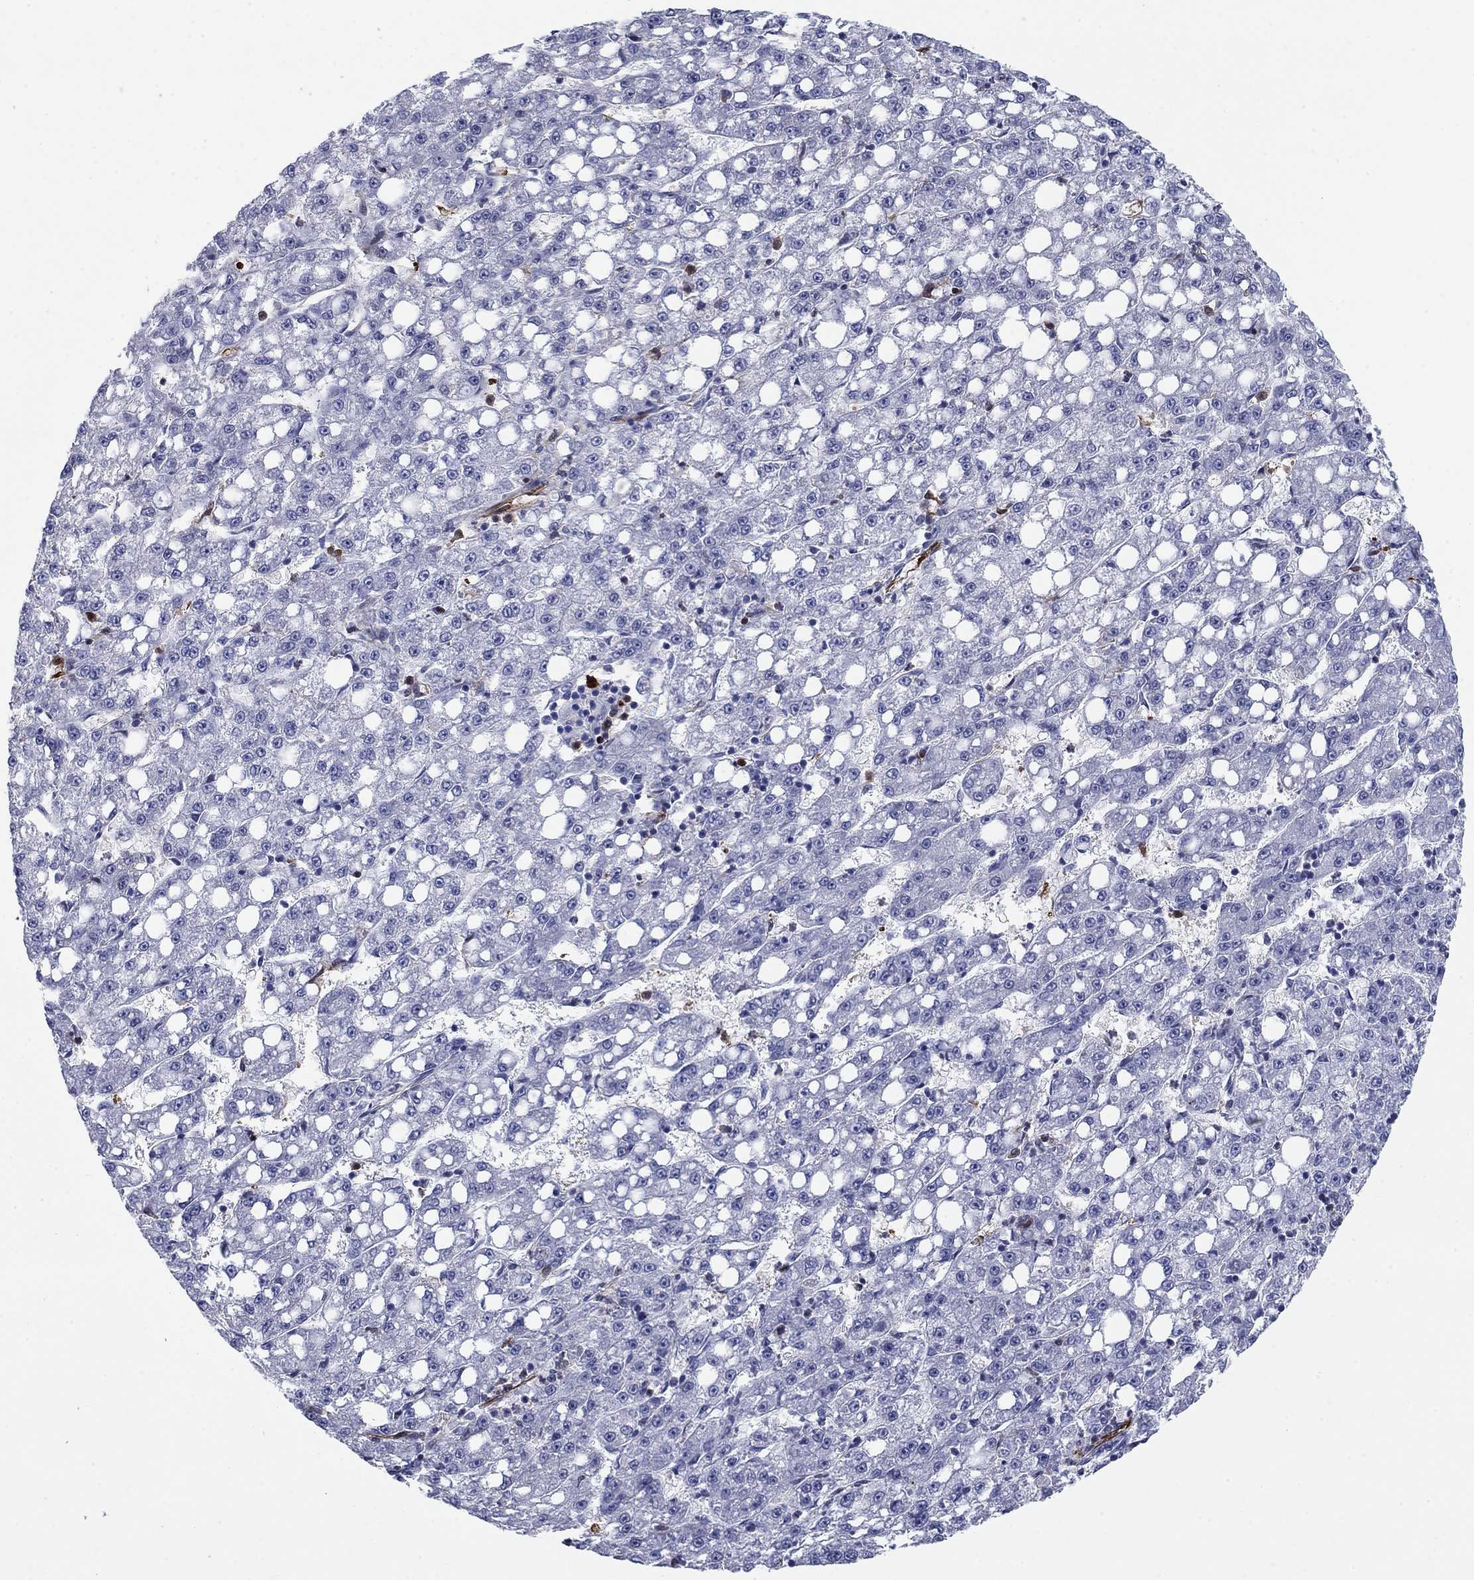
{"staining": {"intensity": "negative", "quantity": "none", "location": "none"}, "tissue": "liver cancer", "cell_type": "Tumor cells", "image_type": "cancer", "snomed": [{"axis": "morphology", "description": "Carcinoma, Hepatocellular, NOS"}, {"axis": "topography", "description": "Liver"}], "caption": "Image shows no significant protein expression in tumor cells of liver hepatocellular carcinoma.", "gene": "STMN1", "patient": {"sex": "female", "age": 65}}